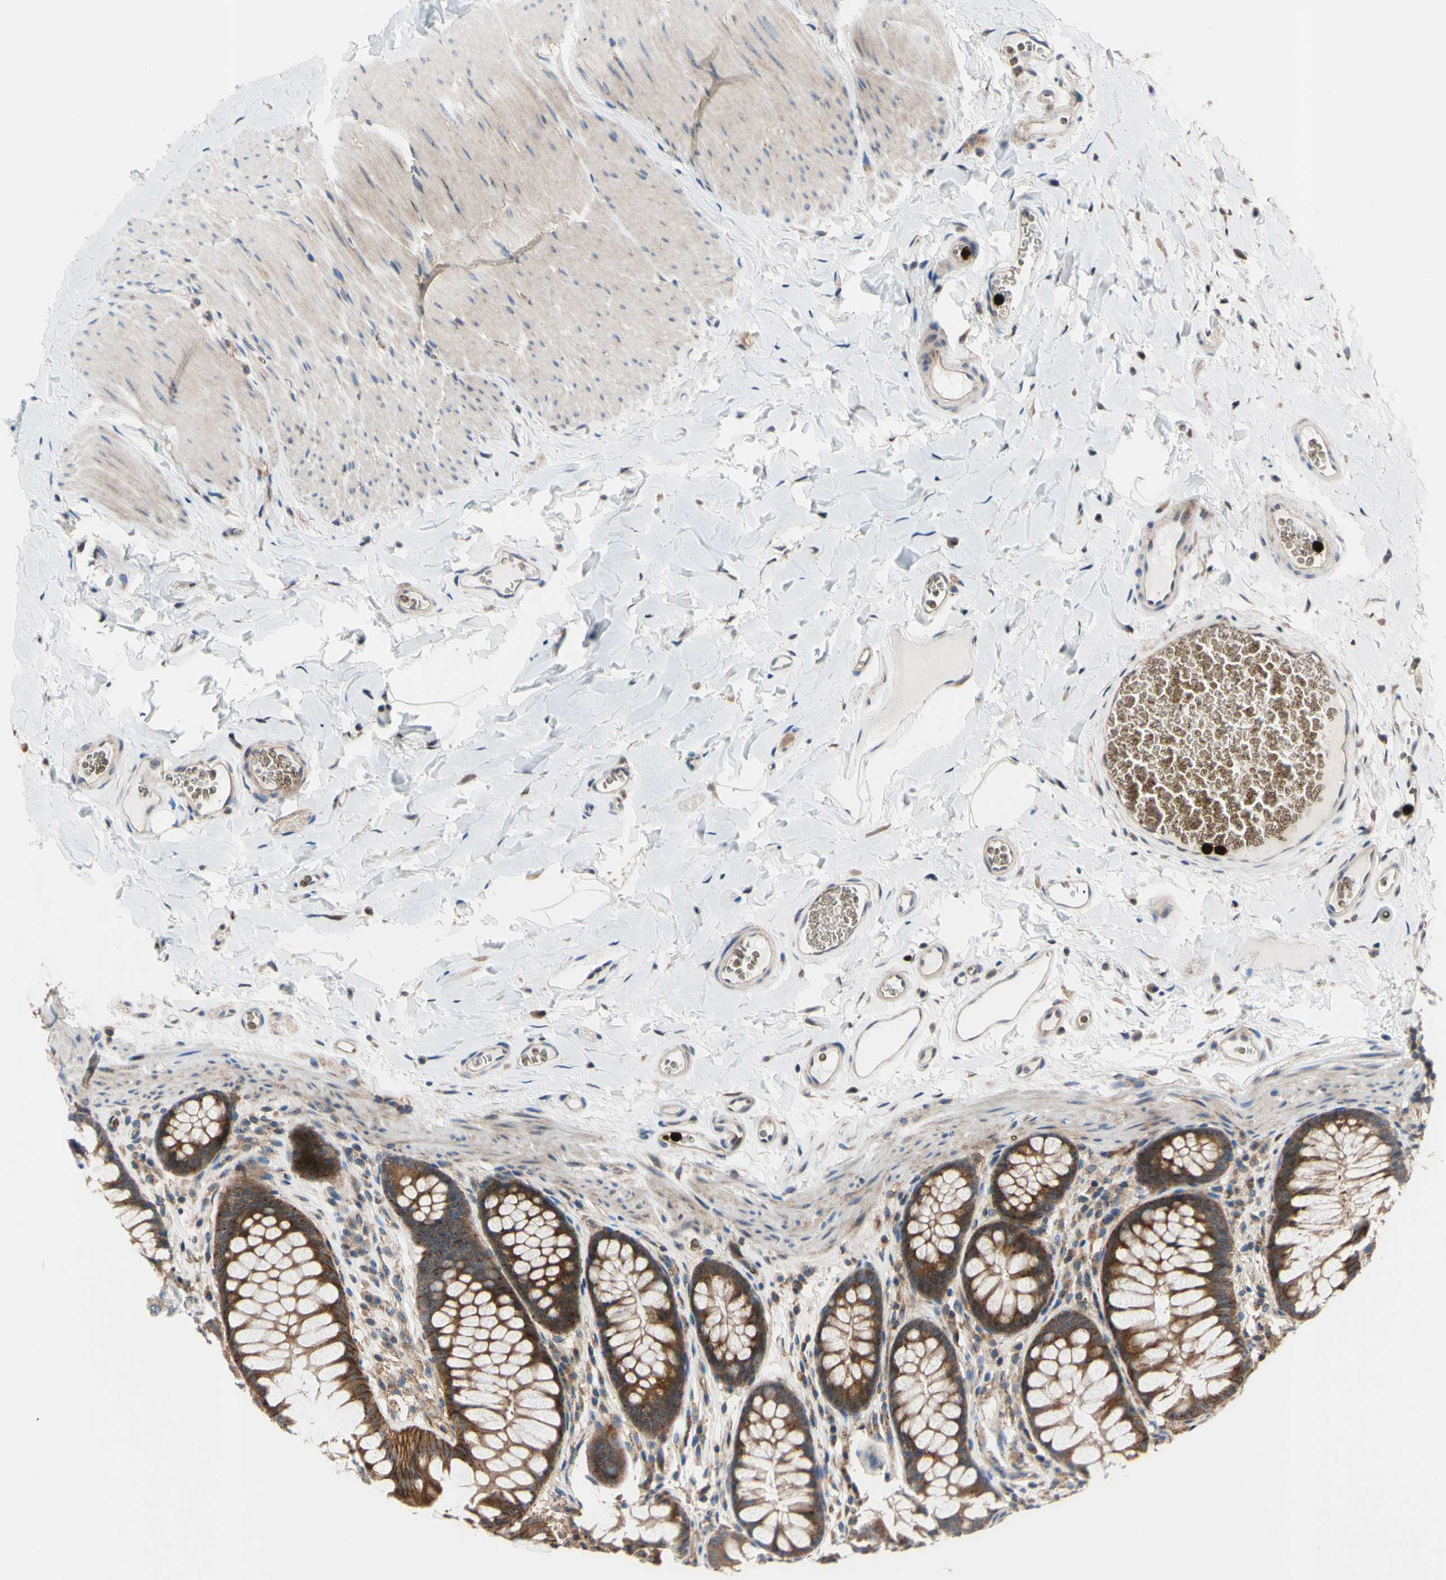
{"staining": {"intensity": "moderate", "quantity": "25%-75%", "location": "cytoplasmic/membranous,nuclear"}, "tissue": "colon", "cell_type": "Endothelial cells", "image_type": "normal", "snomed": [{"axis": "morphology", "description": "Normal tissue, NOS"}, {"axis": "topography", "description": "Colon"}], "caption": "Immunohistochemistry (IHC) staining of unremarkable colon, which displays medium levels of moderate cytoplasmic/membranous,nuclear positivity in approximately 25%-75% of endothelial cells indicating moderate cytoplasmic/membranous,nuclear protein positivity. The staining was performed using DAB (brown) for protein detection and nuclei were counterstained in hematoxylin (blue).", "gene": "USP9X", "patient": {"sex": "female", "age": 55}}